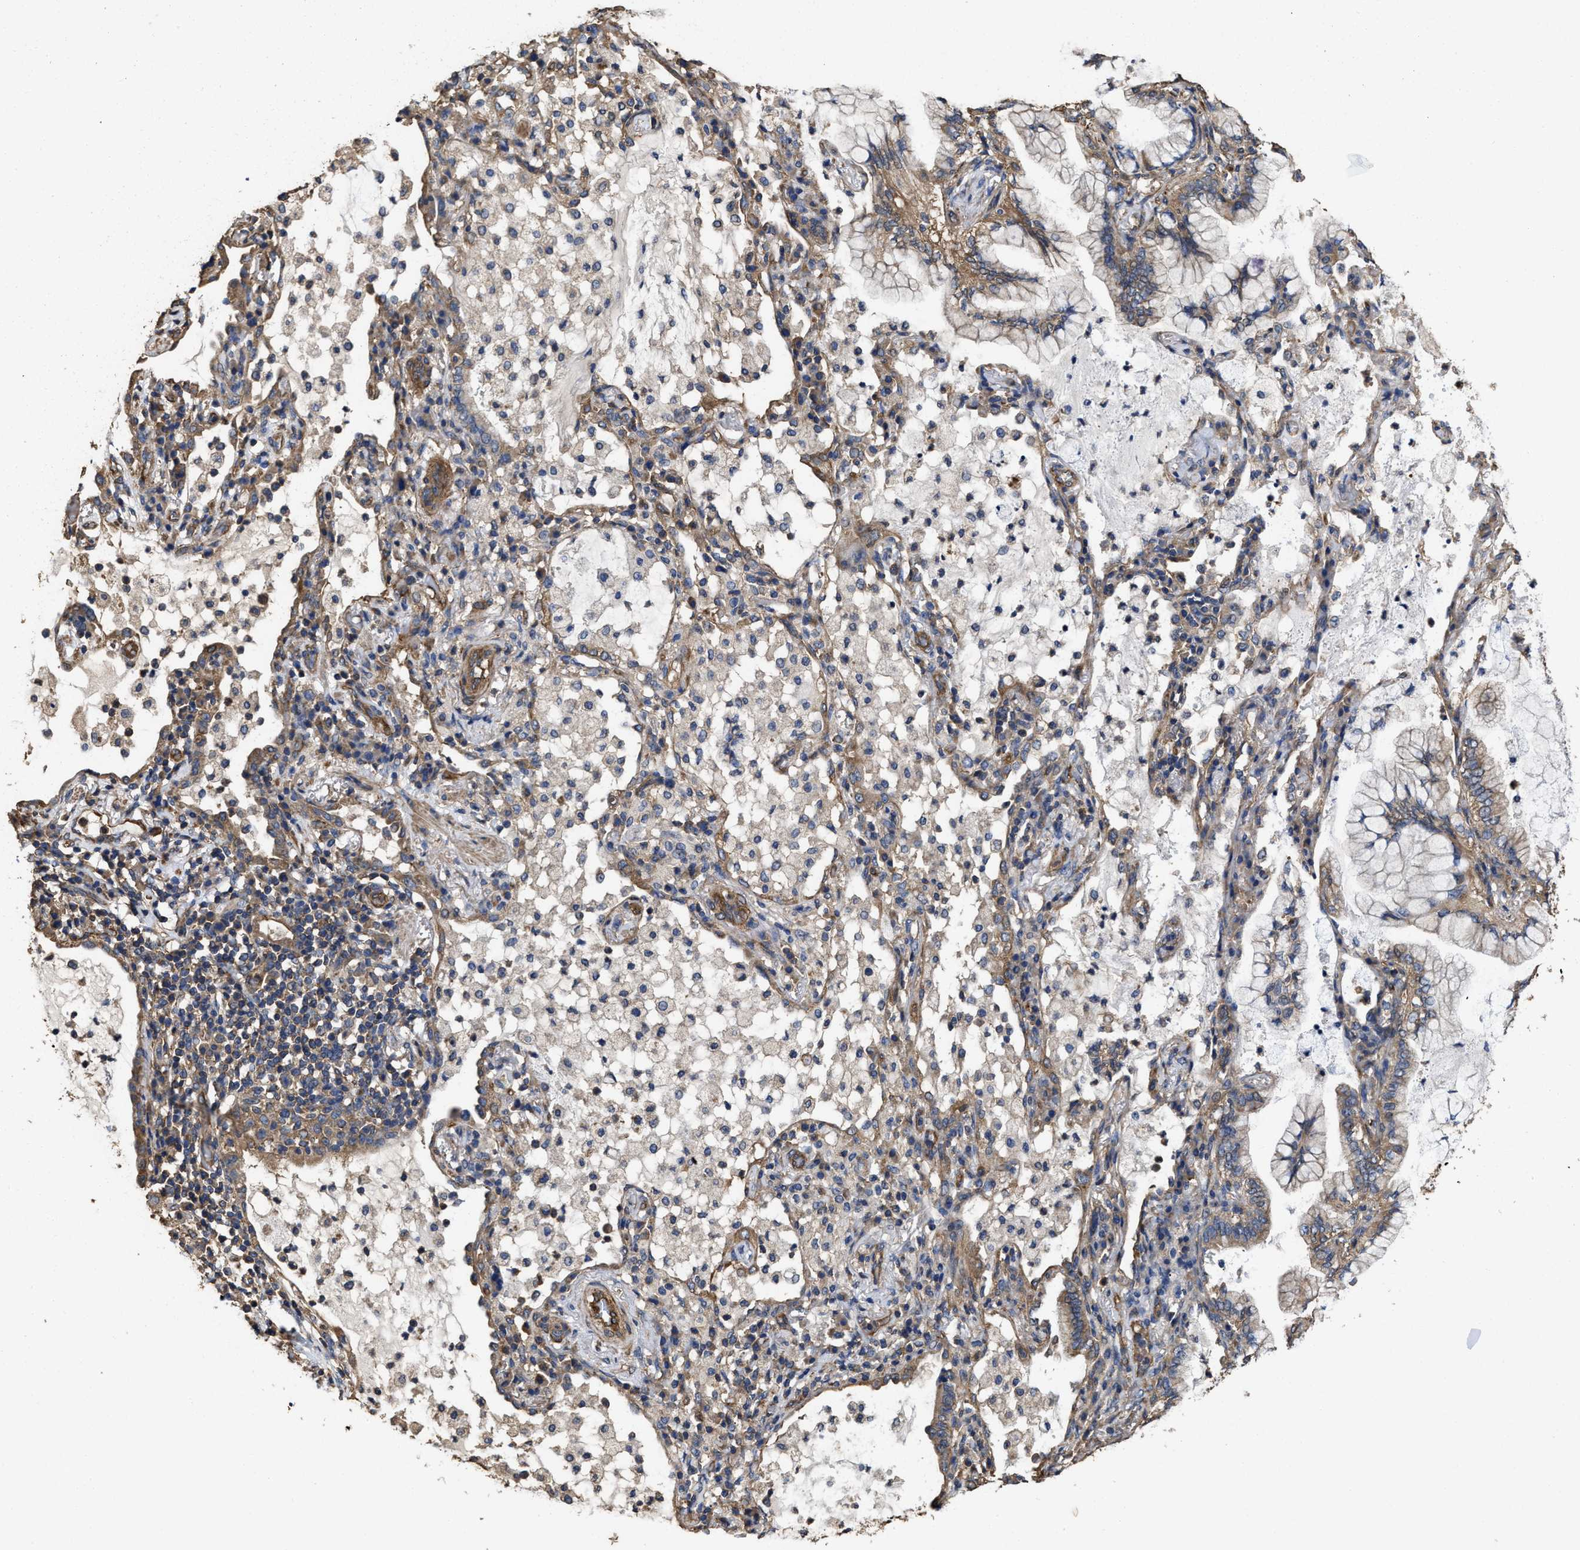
{"staining": {"intensity": "moderate", "quantity": ">75%", "location": "cytoplasmic/membranous"}, "tissue": "lung cancer", "cell_type": "Tumor cells", "image_type": "cancer", "snomed": [{"axis": "morphology", "description": "Adenocarcinoma, NOS"}, {"axis": "topography", "description": "Lung"}], "caption": "An immunohistochemistry image of tumor tissue is shown. Protein staining in brown labels moderate cytoplasmic/membranous positivity in adenocarcinoma (lung) within tumor cells.", "gene": "SFXN4", "patient": {"sex": "female", "age": 70}}